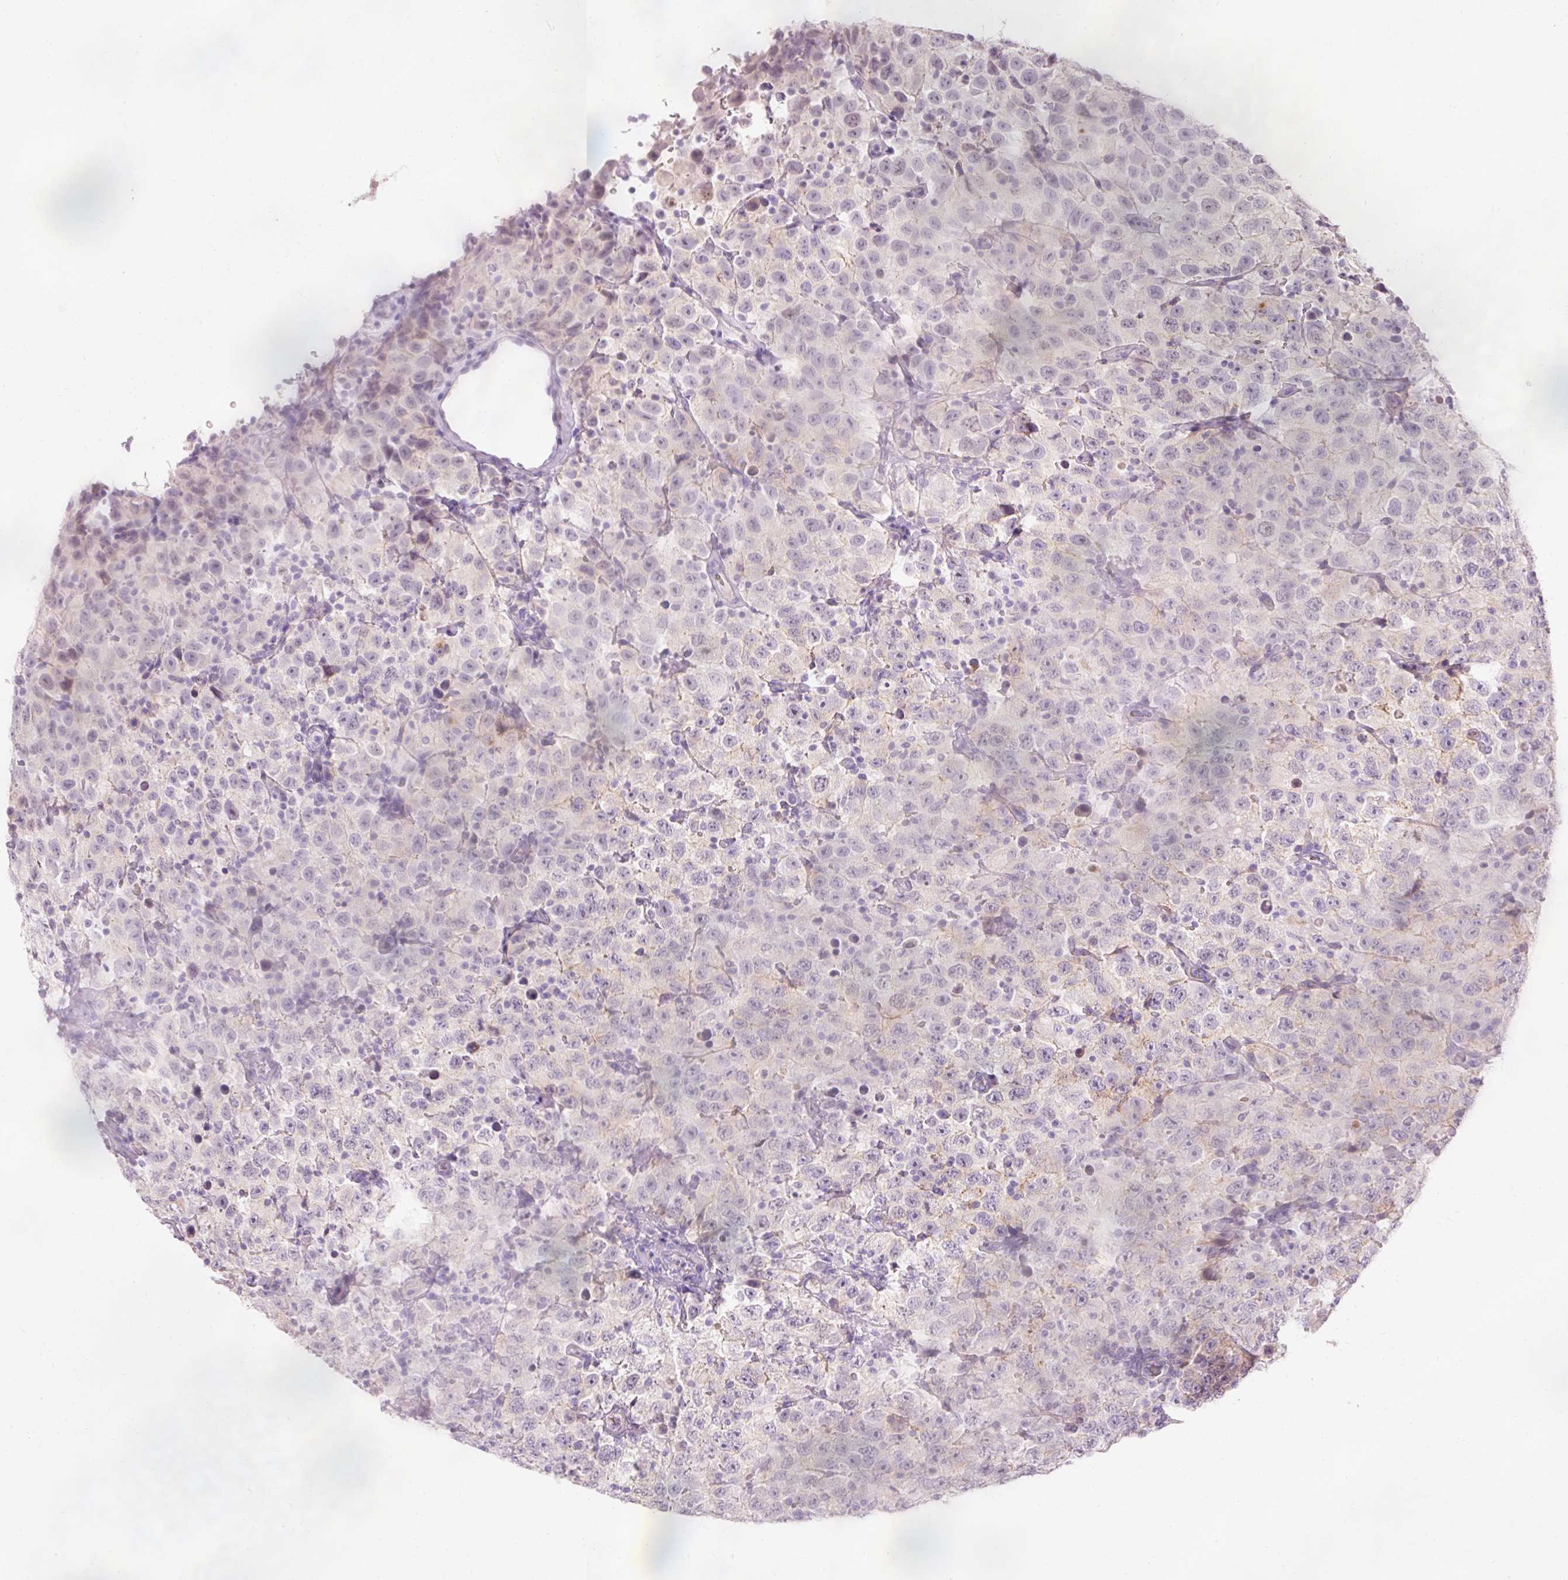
{"staining": {"intensity": "negative", "quantity": "none", "location": "none"}, "tissue": "testis cancer", "cell_type": "Tumor cells", "image_type": "cancer", "snomed": [{"axis": "morphology", "description": "Seminoma, NOS"}, {"axis": "topography", "description": "Testis"}], "caption": "This is an immunohistochemistry micrograph of human testis cancer (seminoma). There is no expression in tumor cells.", "gene": "DHRS11", "patient": {"sex": "male", "age": 41}}